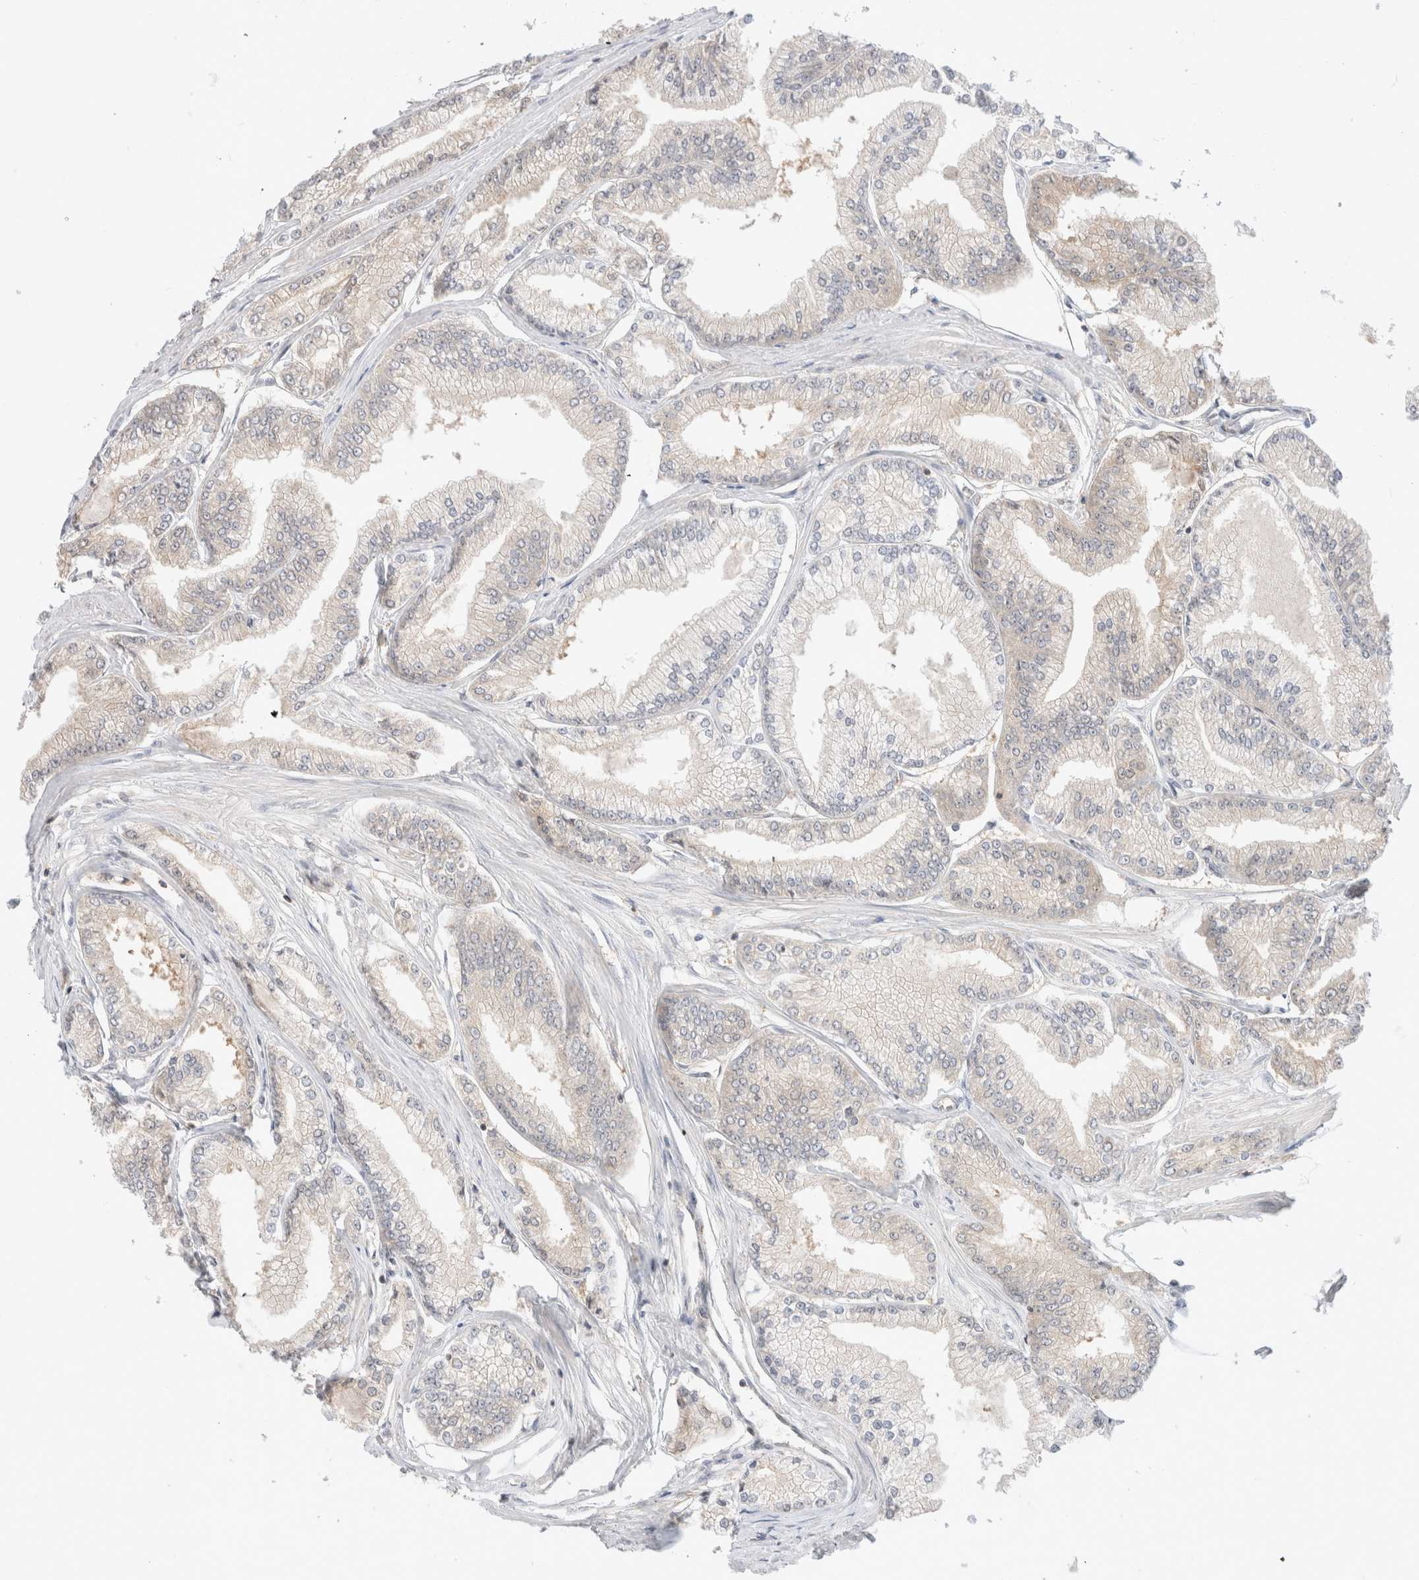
{"staining": {"intensity": "weak", "quantity": "<25%", "location": "cytoplasmic/membranous"}, "tissue": "prostate cancer", "cell_type": "Tumor cells", "image_type": "cancer", "snomed": [{"axis": "morphology", "description": "Adenocarcinoma, Low grade"}, {"axis": "topography", "description": "Prostate"}], "caption": "The image reveals no staining of tumor cells in prostate cancer. Brightfield microscopy of IHC stained with DAB (3,3'-diaminobenzidine) (brown) and hematoxylin (blue), captured at high magnification.", "gene": "C17orf97", "patient": {"sex": "male", "age": 52}}